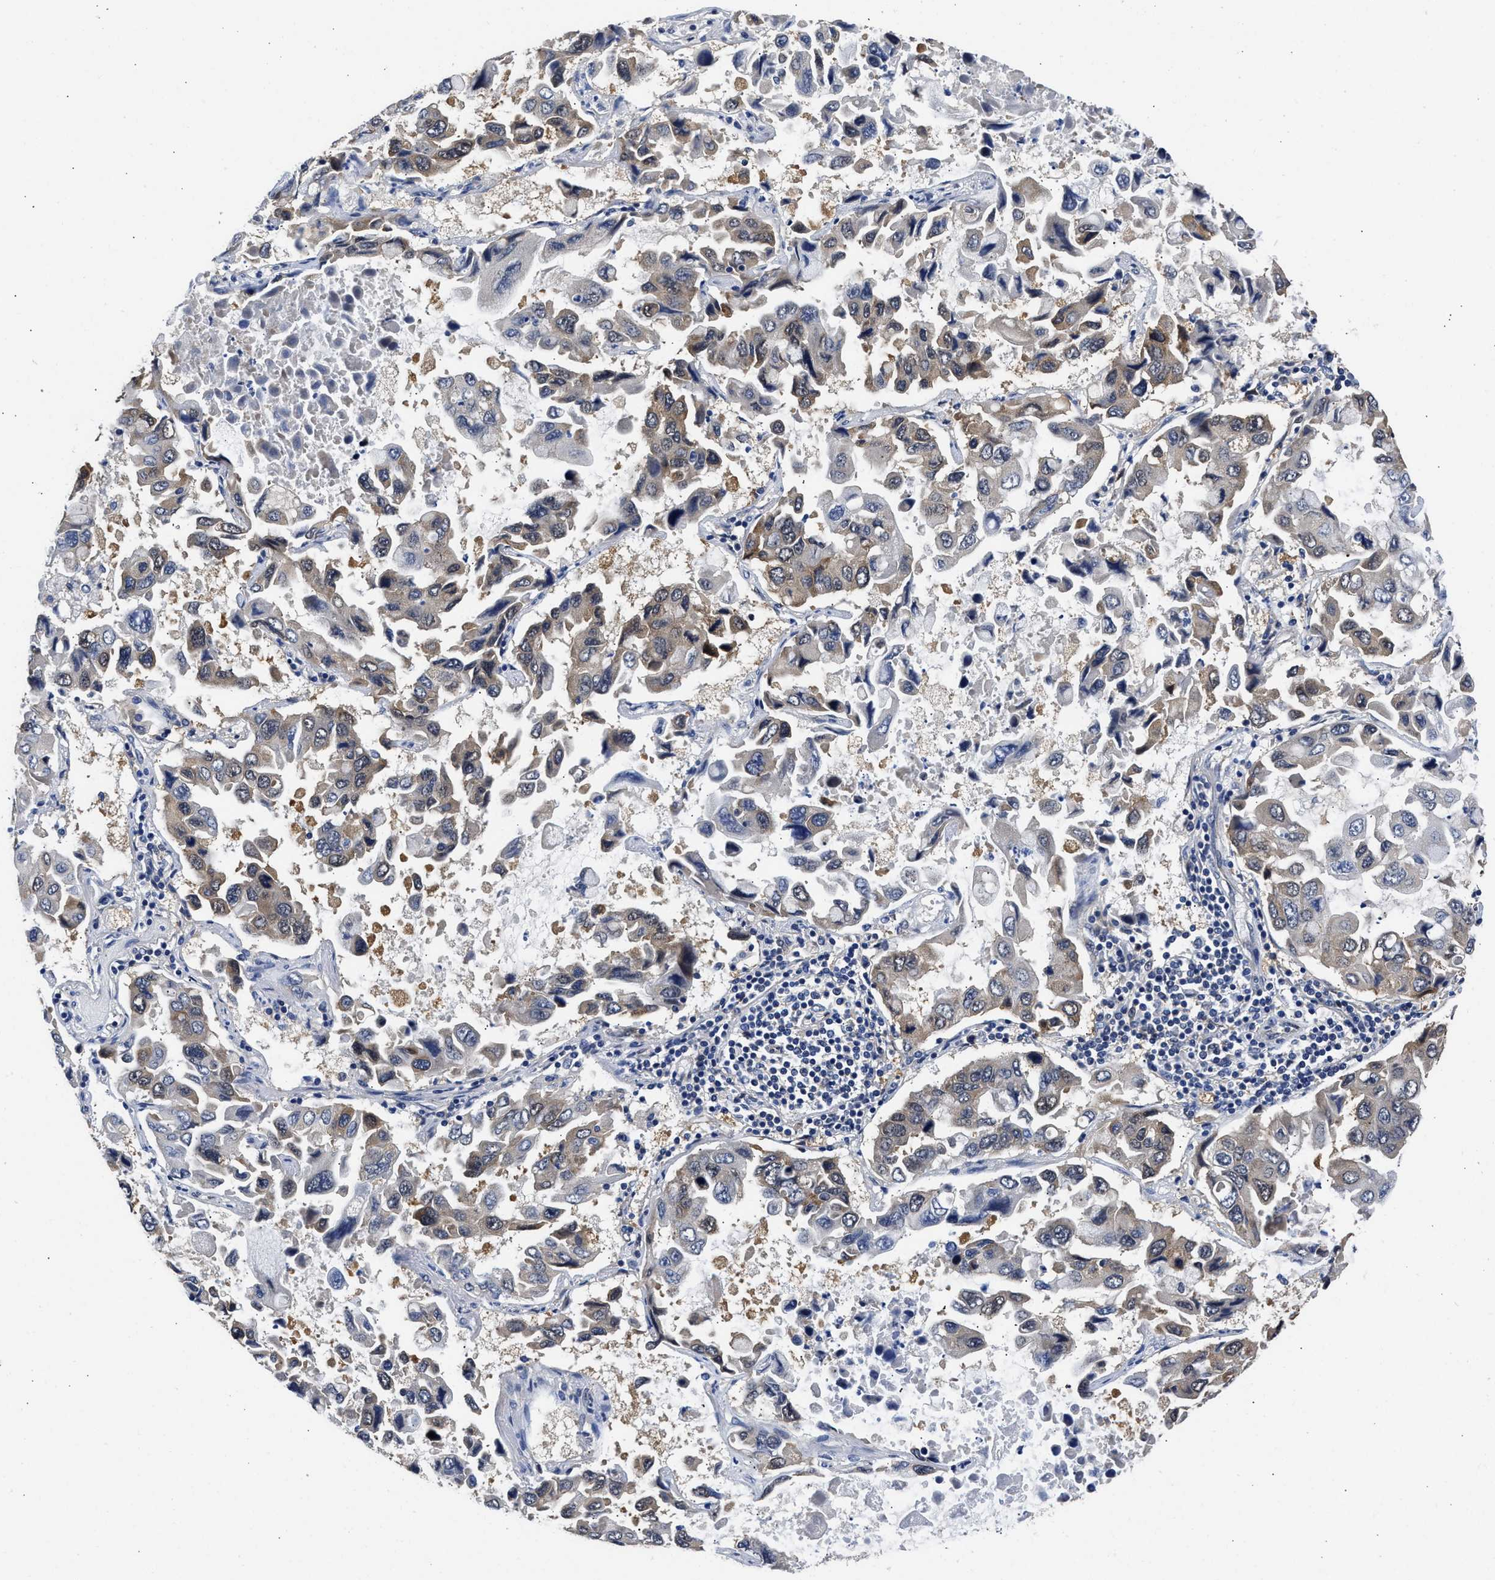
{"staining": {"intensity": "weak", "quantity": "25%-75%", "location": "cytoplasmic/membranous"}, "tissue": "lung cancer", "cell_type": "Tumor cells", "image_type": "cancer", "snomed": [{"axis": "morphology", "description": "Adenocarcinoma, NOS"}, {"axis": "topography", "description": "Lung"}], "caption": "Tumor cells demonstrate weak cytoplasmic/membranous staining in about 25%-75% of cells in lung cancer. Using DAB (brown) and hematoxylin (blue) stains, captured at high magnification using brightfield microscopy.", "gene": "XPO5", "patient": {"sex": "male", "age": 64}}